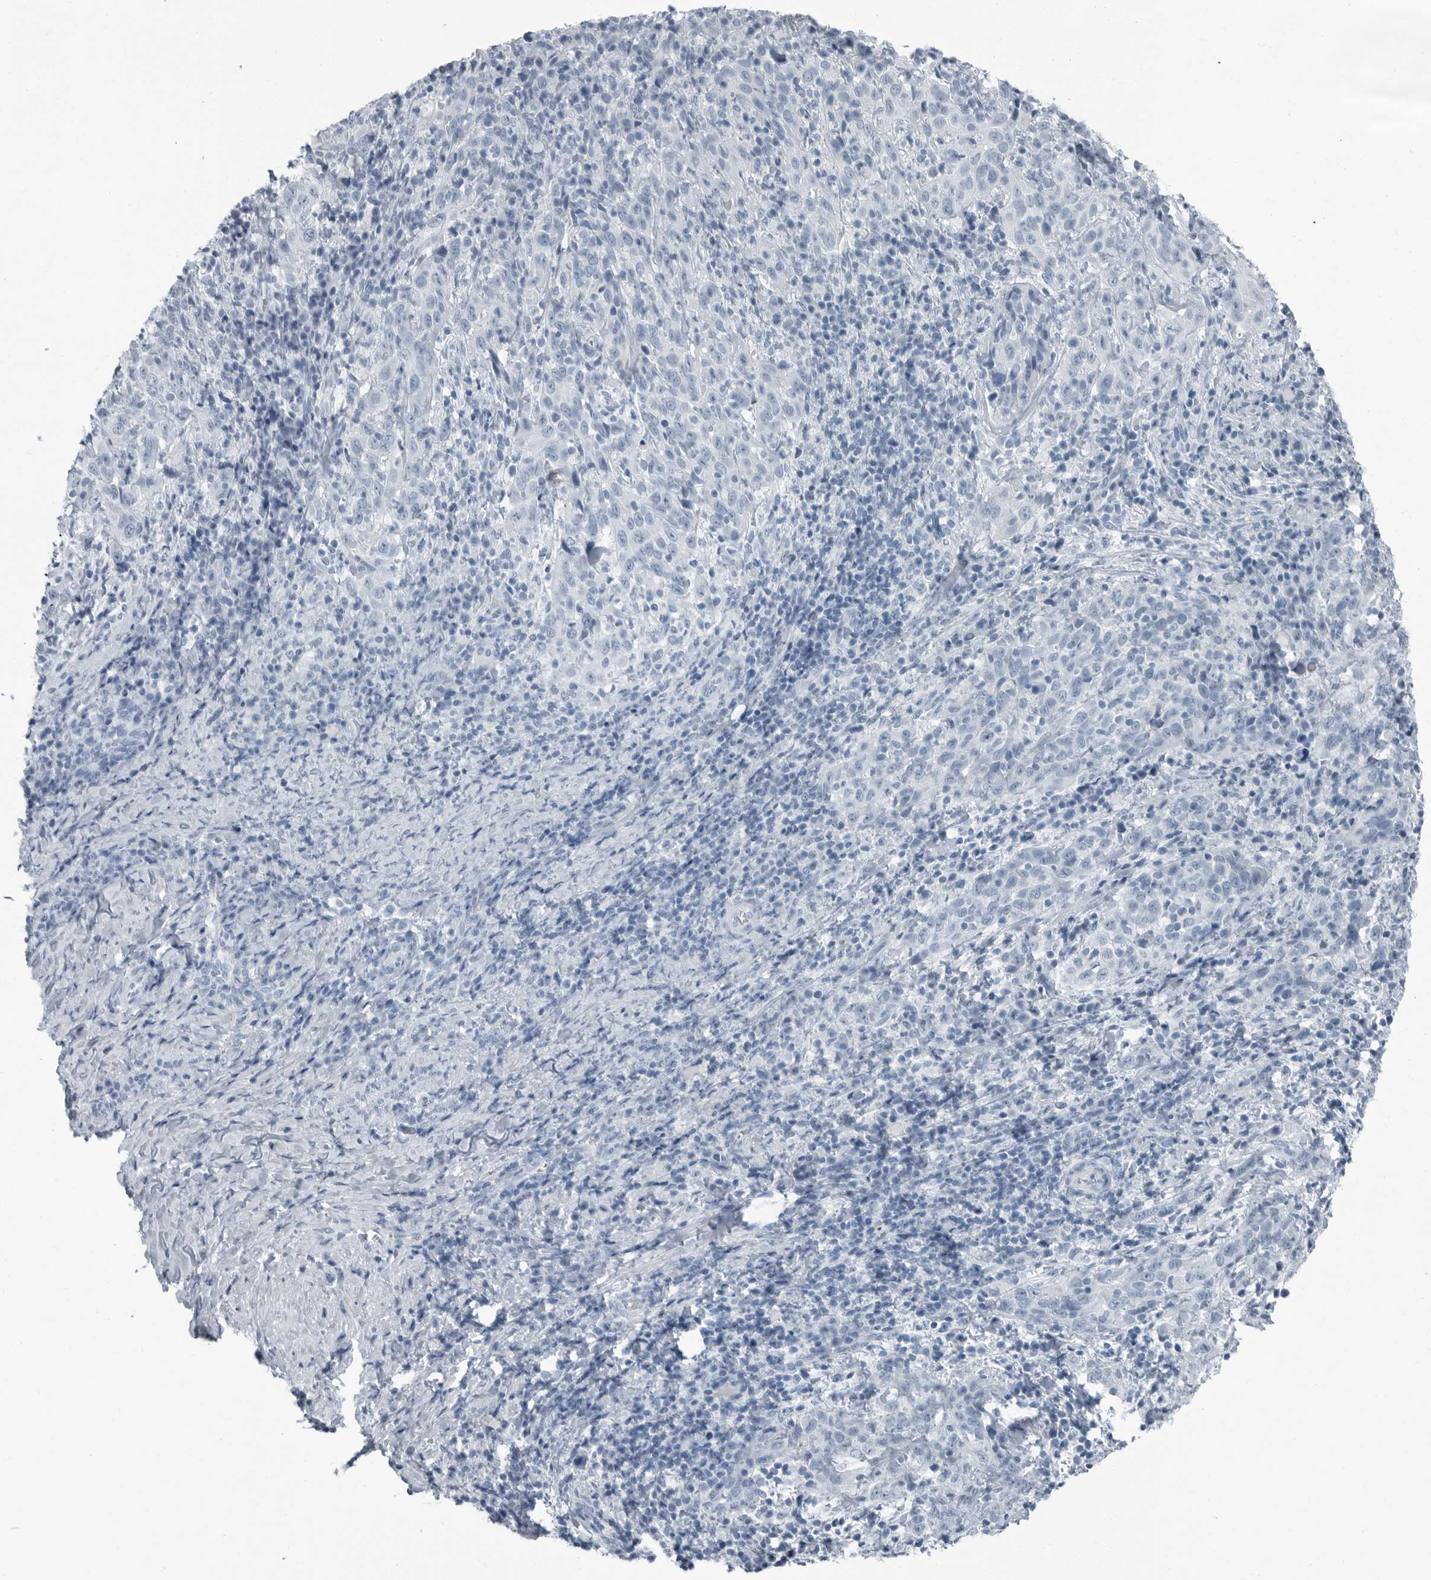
{"staining": {"intensity": "negative", "quantity": "none", "location": "none"}, "tissue": "cervical cancer", "cell_type": "Tumor cells", "image_type": "cancer", "snomed": [{"axis": "morphology", "description": "Squamous cell carcinoma, NOS"}, {"axis": "topography", "description": "Cervix"}], "caption": "Immunohistochemical staining of human squamous cell carcinoma (cervical) displays no significant expression in tumor cells.", "gene": "FABP6", "patient": {"sex": "female", "age": 46}}